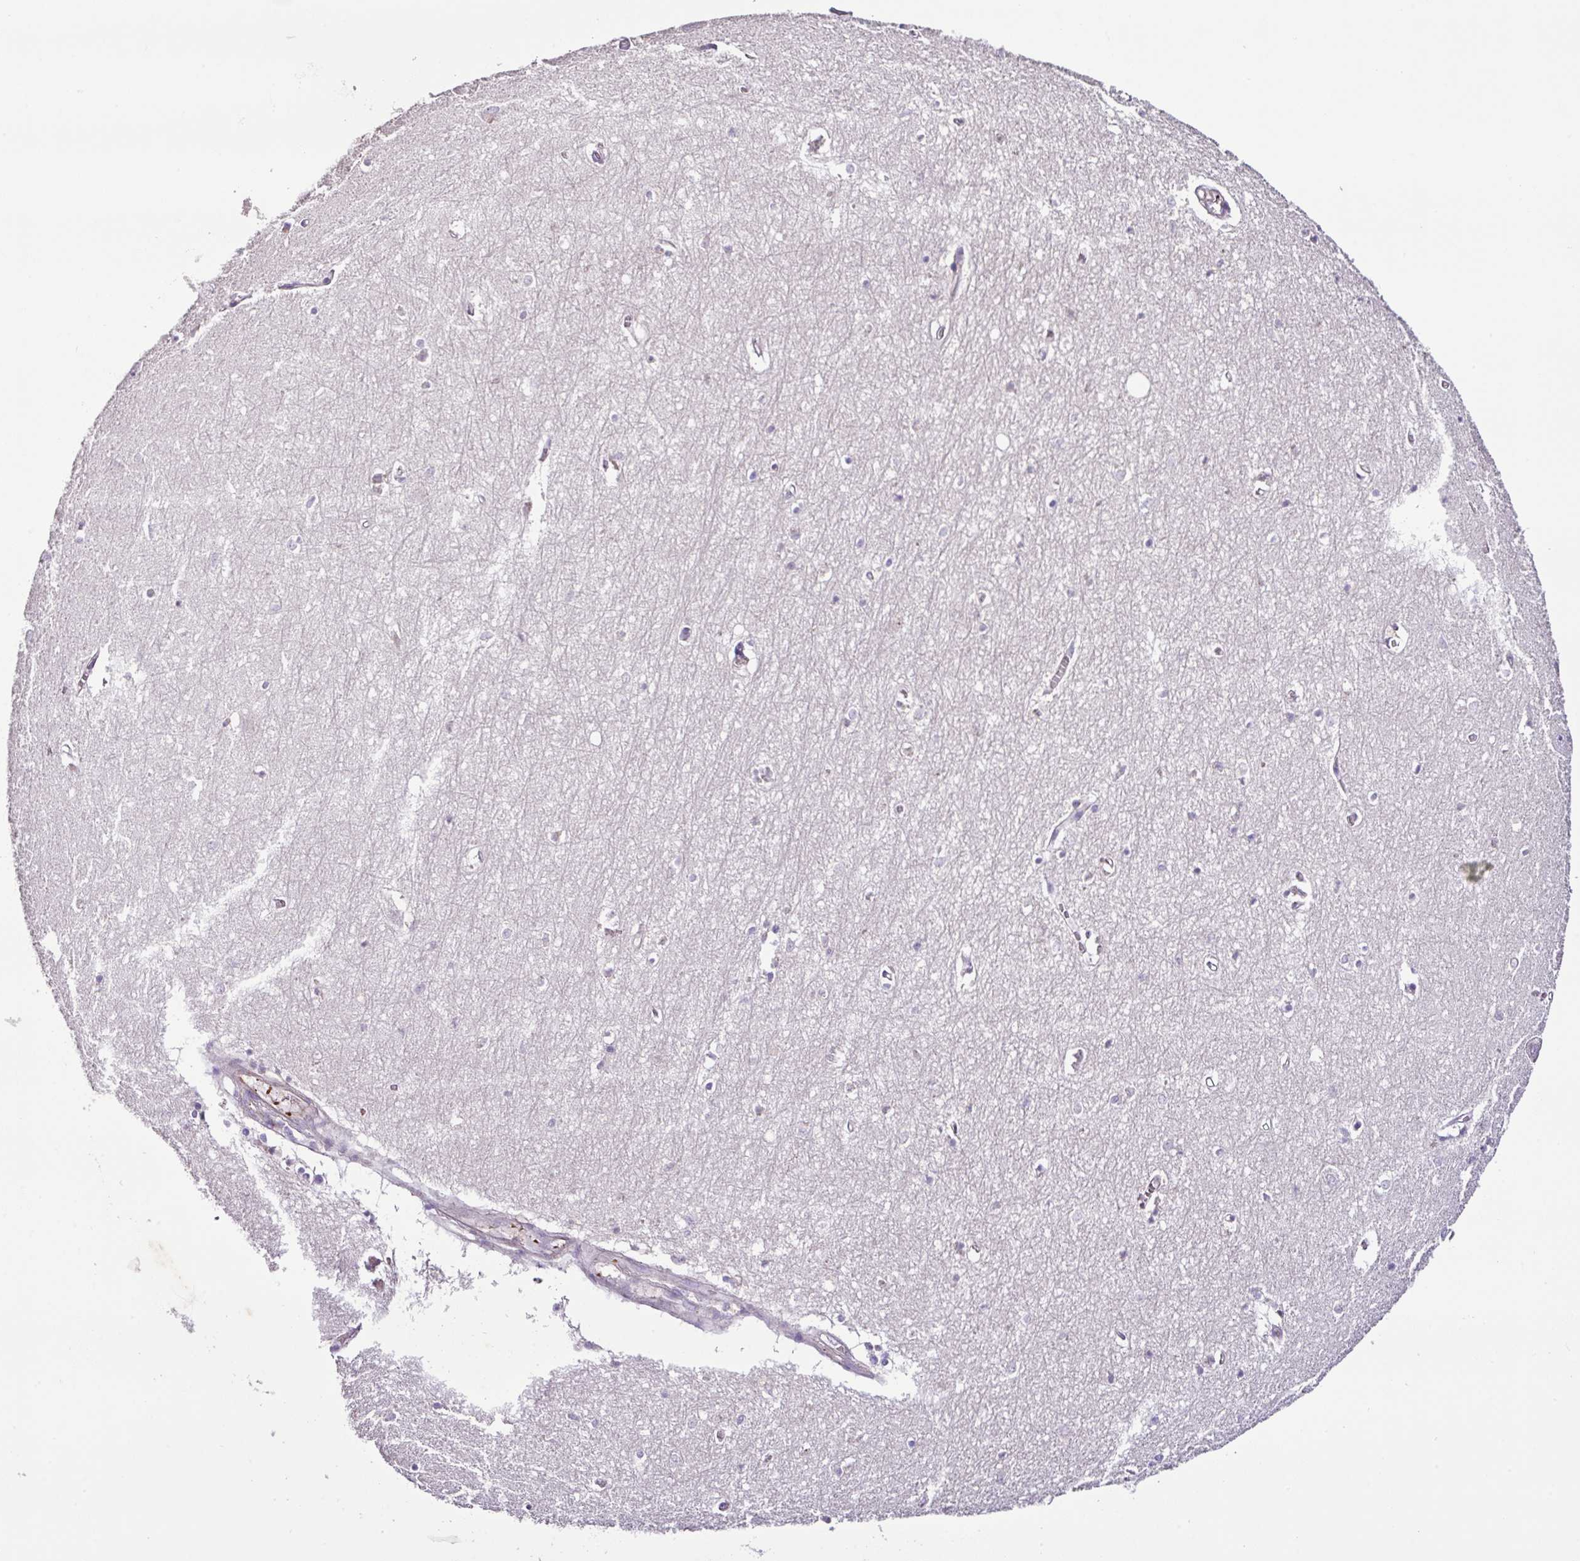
{"staining": {"intensity": "negative", "quantity": "none", "location": "none"}, "tissue": "hippocampus", "cell_type": "Glial cells", "image_type": "normal", "snomed": [{"axis": "morphology", "description": "Normal tissue, NOS"}, {"axis": "topography", "description": "Hippocampus"}], "caption": "Immunohistochemistry (IHC) histopathology image of unremarkable hippocampus: human hippocampus stained with DAB reveals no significant protein positivity in glial cells.", "gene": "AGR3", "patient": {"sex": "female", "age": 64}}